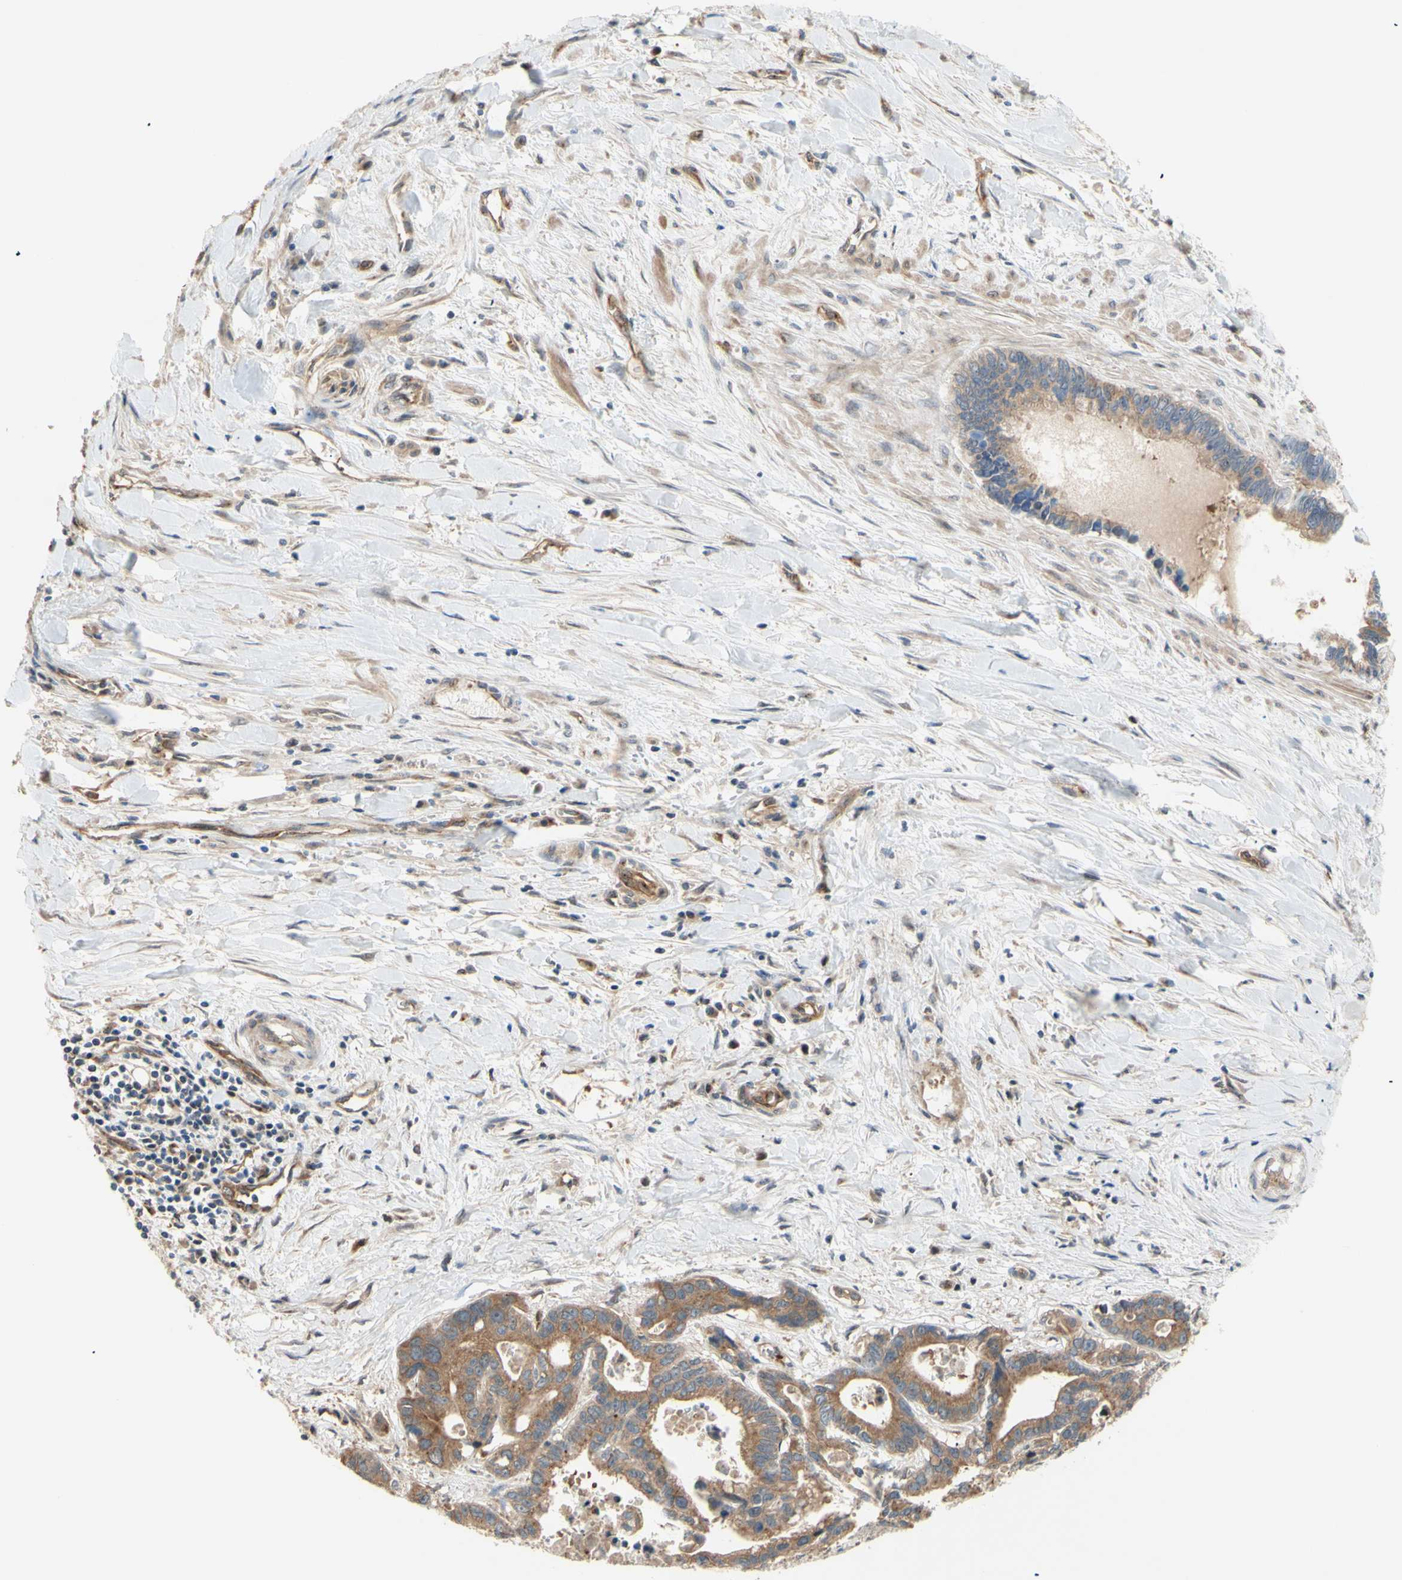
{"staining": {"intensity": "moderate", "quantity": ">75%", "location": "cytoplasmic/membranous"}, "tissue": "liver cancer", "cell_type": "Tumor cells", "image_type": "cancer", "snomed": [{"axis": "morphology", "description": "Cholangiocarcinoma"}, {"axis": "topography", "description": "Liver"}], "caption": "The photomicrograph shows a brown stain indicating the presence of a protein in the cytoplasmic/membranous of tumor cells in liver cholangiocarcinoma.", "gene": "DYNLRB1", "patient": {"sex": "female", "age": 65}}